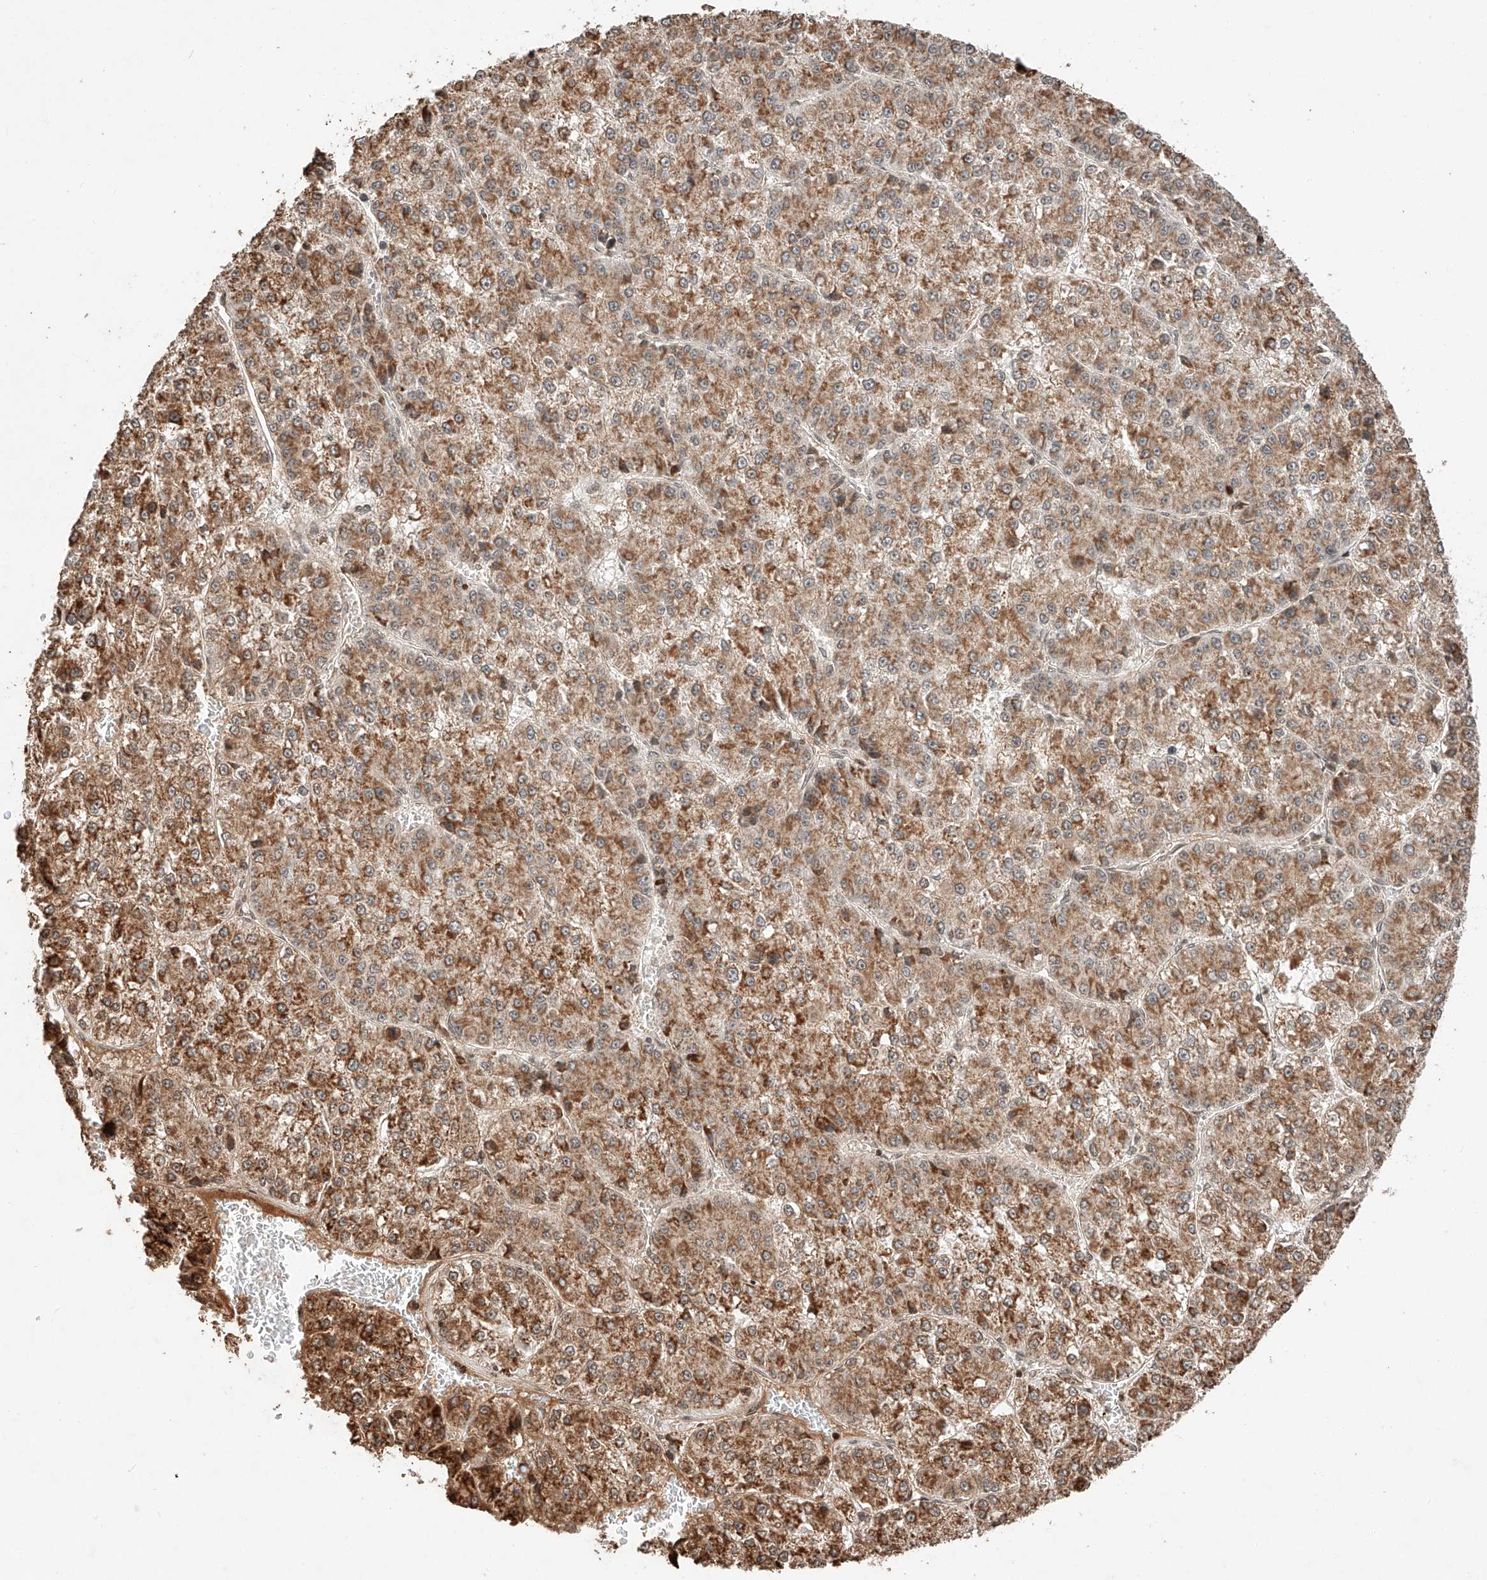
{"staining": {"intensity": "moderate", "quantity": ">75%", "location": "cytoplasmic/membranous"}, "tissue": "liver cancer", "cell_type": "Tumor cells", "image_type": "cancer", "snomed": [{"axis": "morphology", "description": "Carcinoma, Hepatocellular, NOS"}, {"axis": "topography", "description": "Liver"}], "caption": "High-magnification brightfield microscopy of liver hepatocellular carcinoma stained with DAB (brown) and counterstained with hematoxylin (blue). tumor cells exhibit moderate cytoplasmic/membranous staining is seen in approximately>75% of cells. (Stains: DAB (3,3'-diaminobenzidine) in brown, nuclei in blue, Microscopy: brightfield microscopy at high magnification).", "gene": "ARHGAP33", "patient": {"sex": "female", "age": 73}}